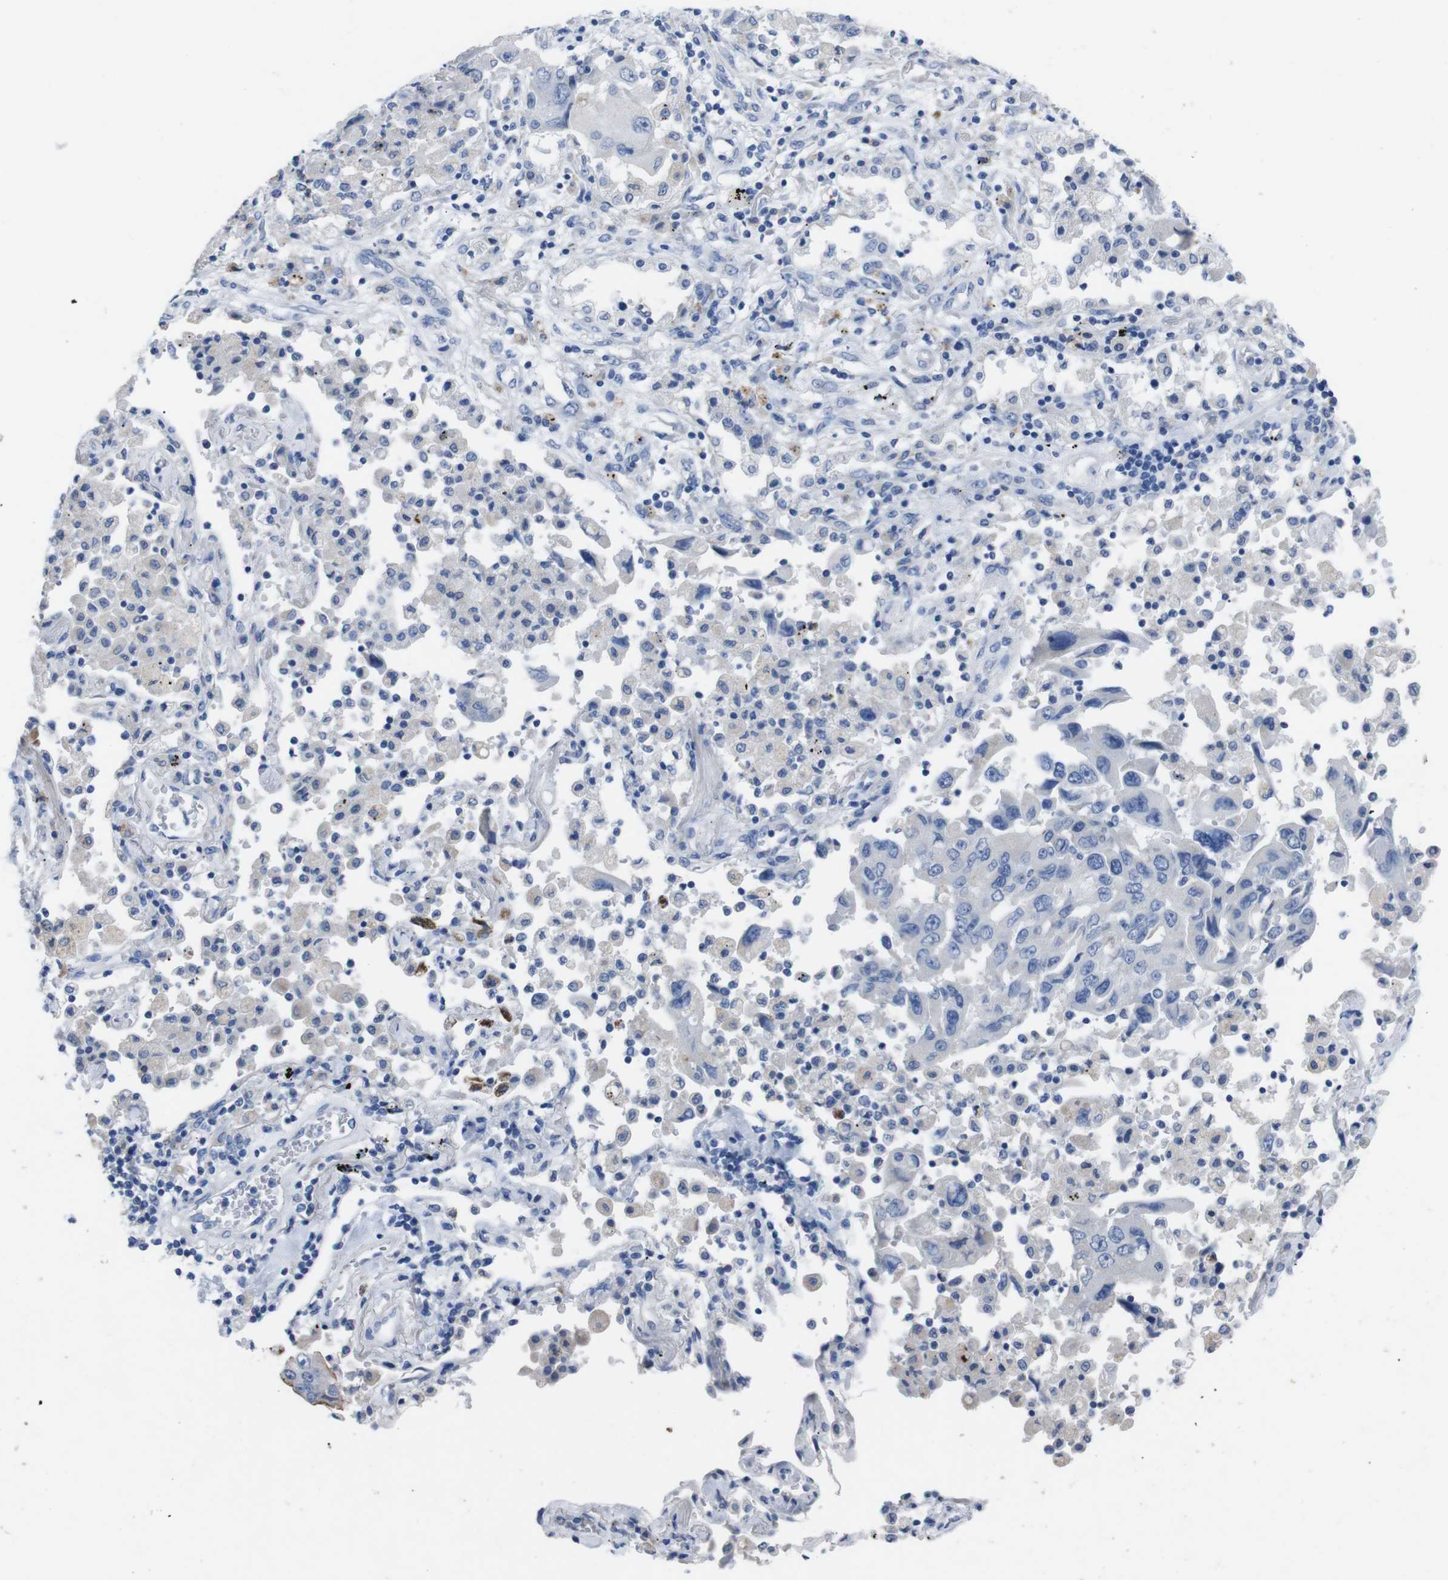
{"staining": {"intensity": "negative", "quantity": "none", "location": "none"}, "tissue": "lung cancer", "cell_type": "Tumor cells", "image_type": "cancer", "snomed": [{"axis": "morphology", "description": "Adenocarcinoma, NOS"}, {"axis": "topography", "description": "Lung"}], "caption": "There is no significant positivity in tumor cells of lung cancer. The staining is performed using DAB (3,3'-diaminobenzidine) brown chromogen with nuclei counter-stained in using hematoxylin.", "gene": "GJB2", "patient": {"sex": "female", "age": 65}}